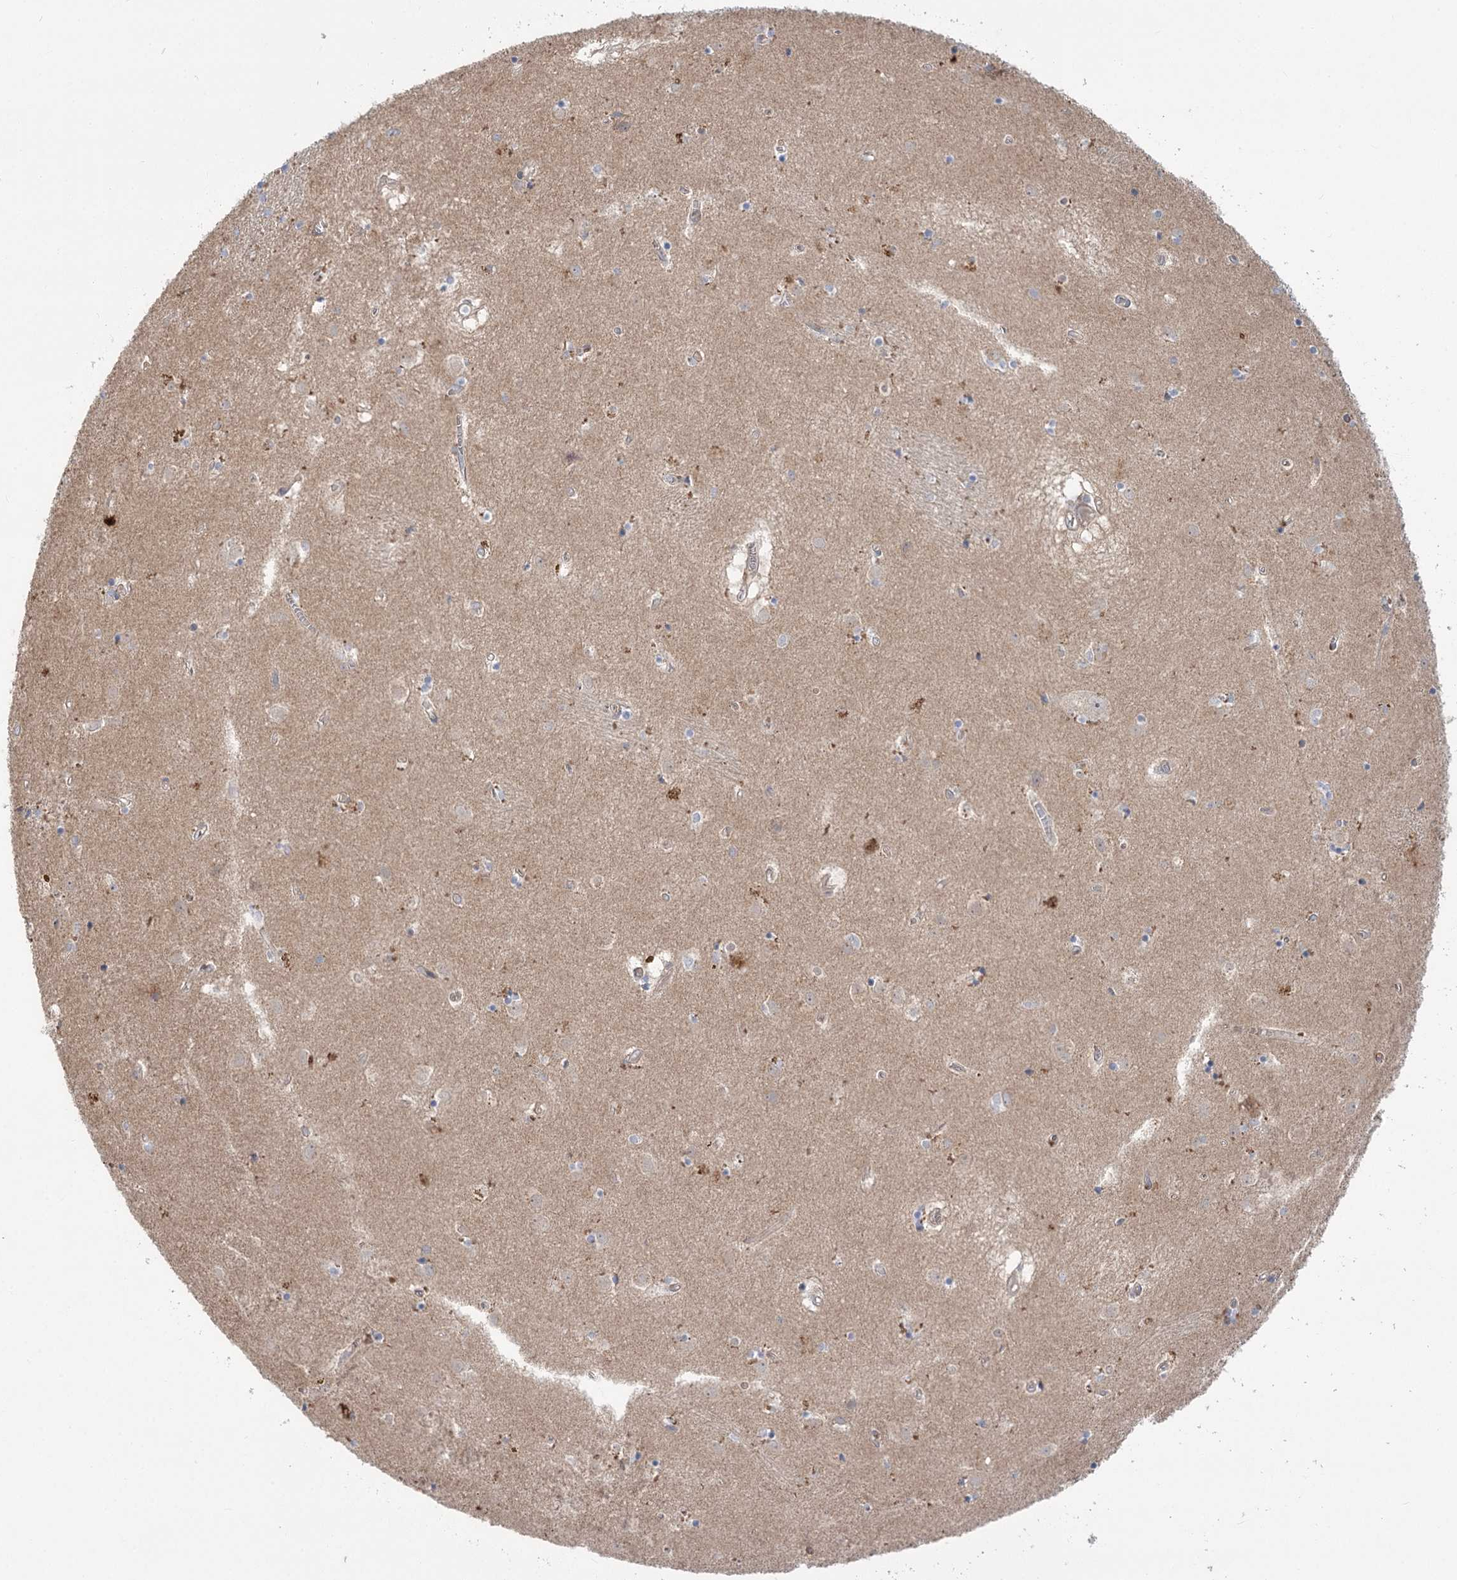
{"staining": {"intensity": "negative", "quantity": "none", "location": "none"}, "tissue": "caudate", "cell_type": "Glial cells", "image_type": "normal", "snomed": [{"axis": "morphology", "description": "Normal tissue, NOS"}, {"axis": "topography", "description": "Lateral ventricle wall"}], "caption": "This is an immunohistochemistry (IHC) image of unremarkable human caudate. There is no positivity in glial cells.", "gene": "TRUB1", "patient": {"sex": "male", "age": 70}}